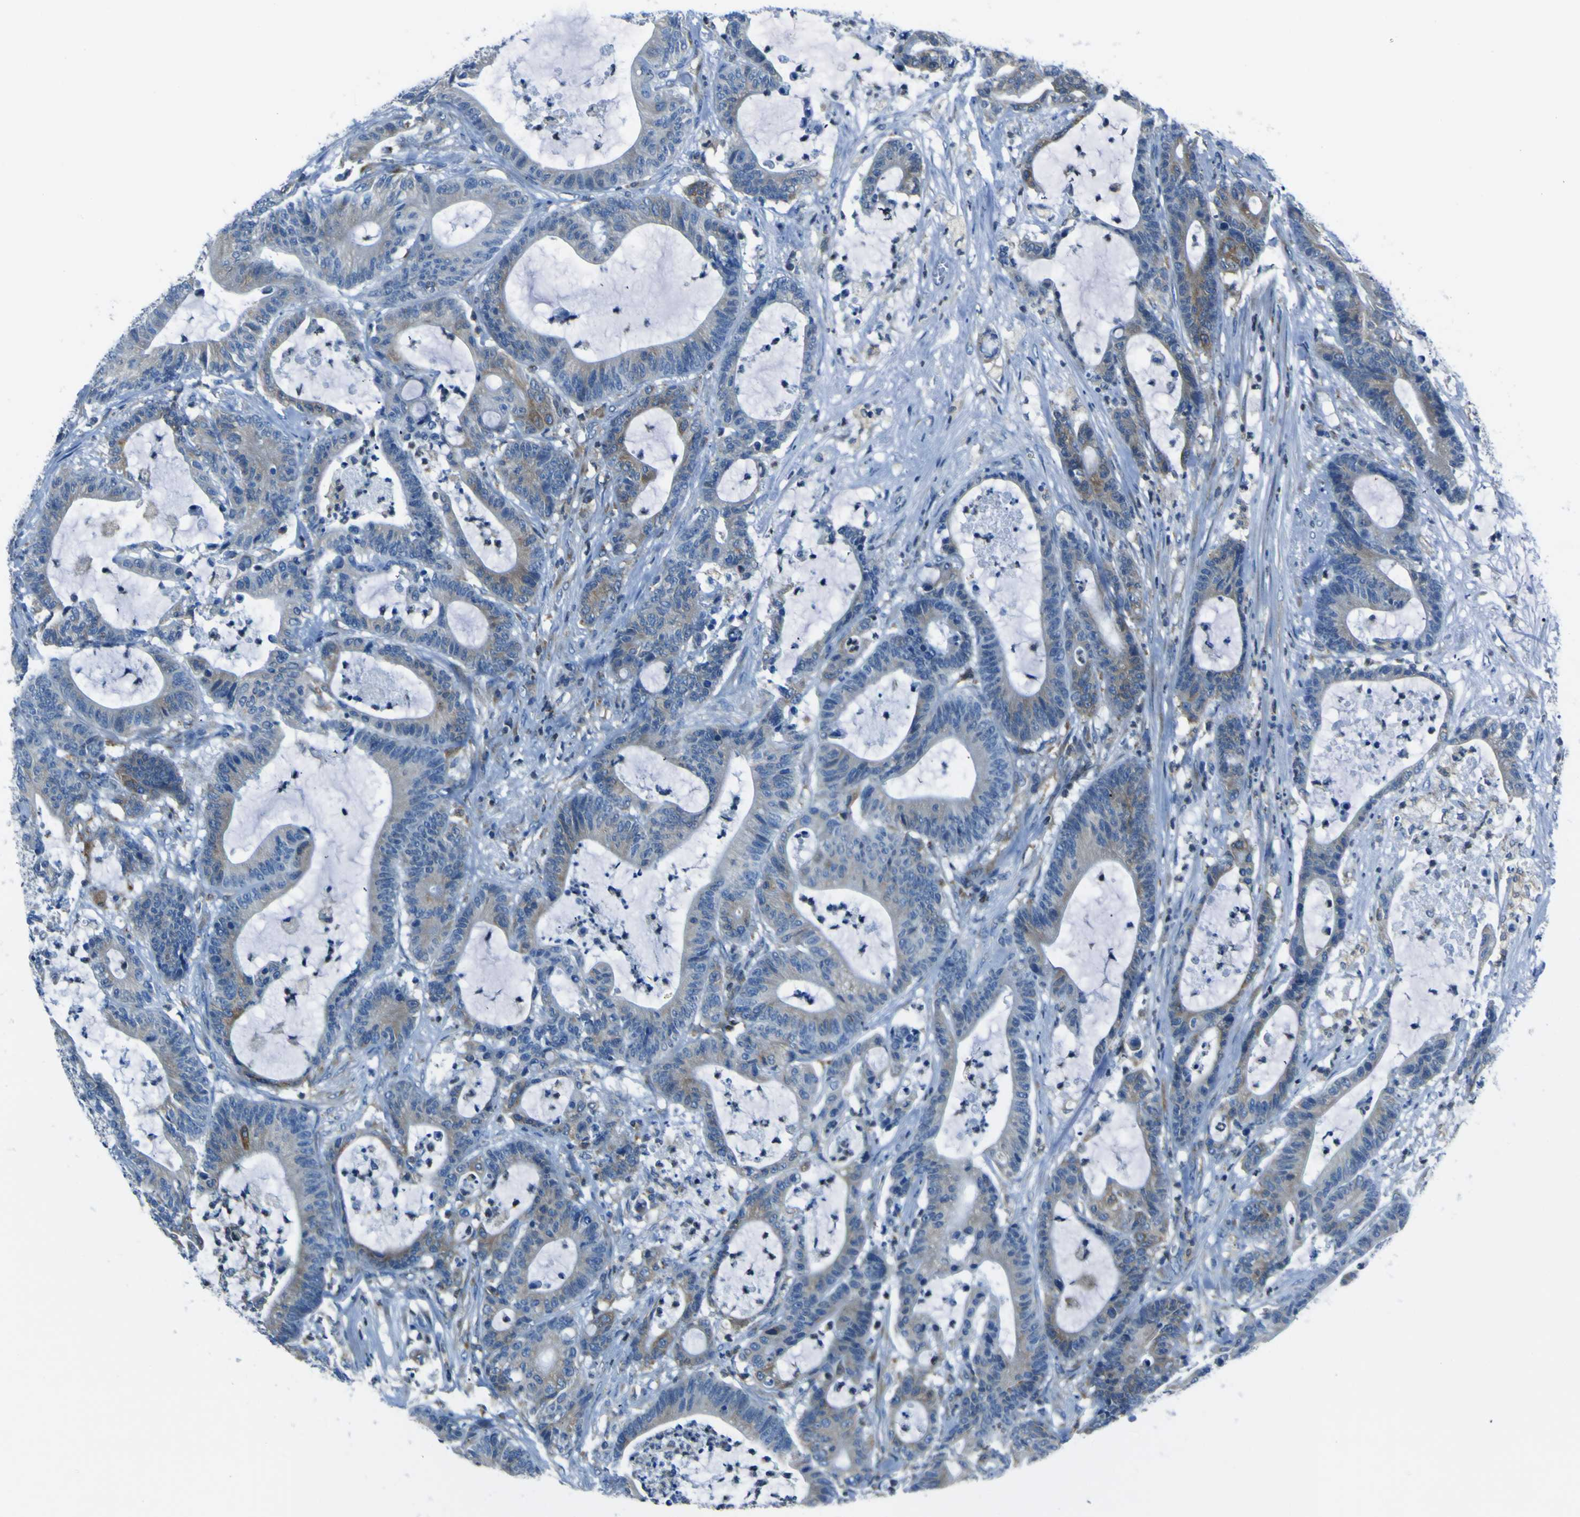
{"staining": {"intensity": "moderate", "quantity": "<25%", "location": "cytoplasmic/membranous"}, "tissue": "colorectal cancer", "cell_type": "Tumor cells", "image_type": "cancer", "snomed": [{"axis": "morphology", "description": "Adenocarcinoma, NOS"}, {"axis": "topography", "description": "Colon"}], "caption": "IHC photomicrograph of colorectal cancer (adenocarcinoma) stained for a protein (brown), which shows low levels of moderate cytoplasmic/membranous staining in about <25% of tumor cells.", "gene": "STIM1", "patient": {"sex": "female", "age": 84}}